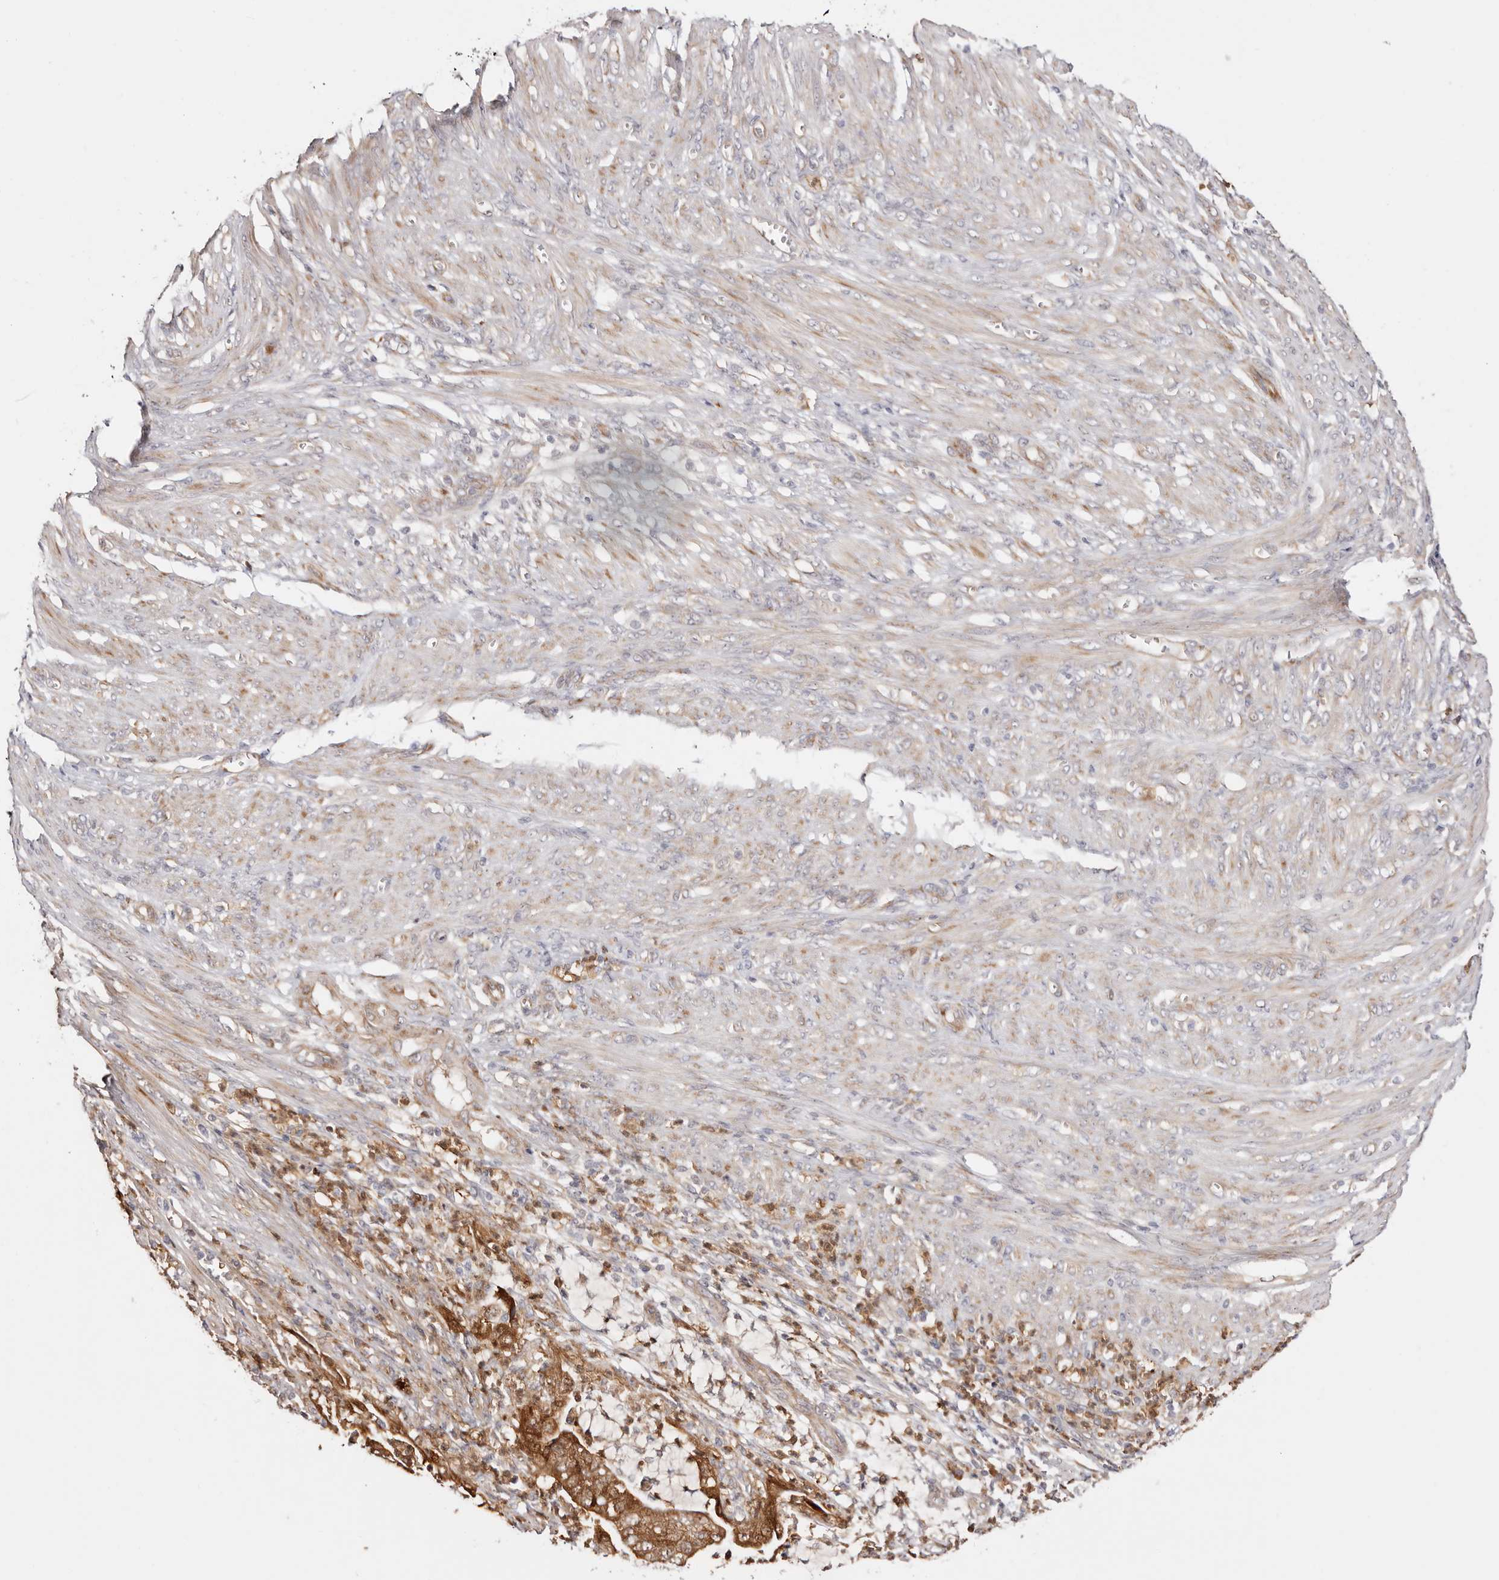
{"staining": {"intensity": "strong", "quantity": ">75%", "location": "cytoplasmic/membranous,nuclear"}, "tissue": "endometrial cancer", "cell_type": "Tumor cells", "image_type": "cancer", "snomed": [{"axis": "morphology", "description": "Adenocarcinoma, NOS"}, {"axis": "topography", "description": "Endometrium"}], "caption": "Tumor cells exhibit high levels of strong cytoplasmic/membranous and nuclear expression in approximately >75% of cells in endometrial adenocarcinoma. (DAB (3,3'-diaminobenzidine) IHC with brightfield microscopy, high magnification).", "gene": "BCL2L15", "patient": {"sex": "female", "age": 51}}